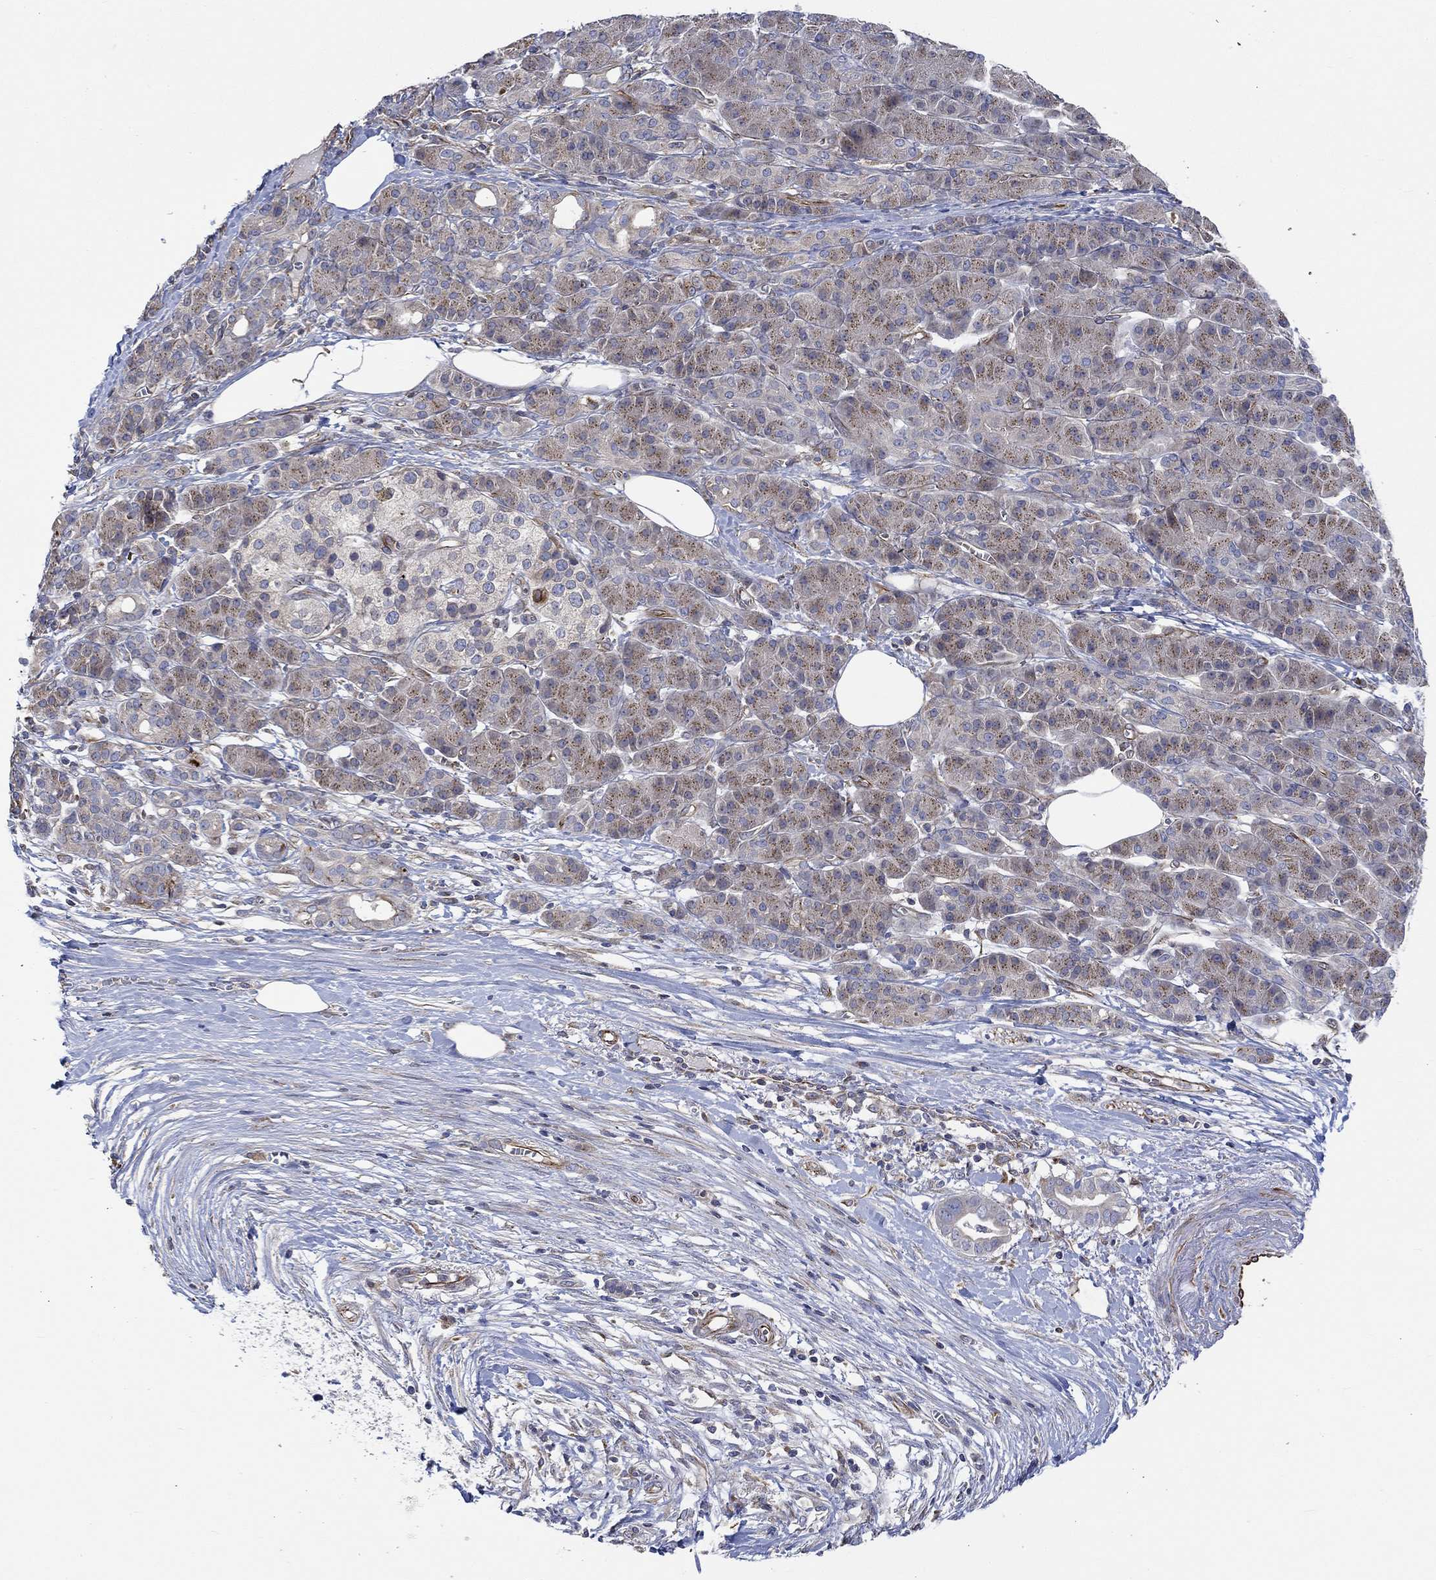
{"staining": {"intensity": "negative", "quantity": "none", "location": "none"}, "tissue": "pancreatic cancer", "cell_type": "Tumor cells", "image_type": "cancer", "snomed": [{"axis": "morphology", "description": "Adenocarcinoma, NOS"}, {"axis": "topography", "description": "Pancreas"}], "caption": "Immunohistochemical staining of human adenocarcinoma (pancreatic) reveals no significant staining in tumor cells.", "gene": "CAMK1D", "patient": {"sex": "male", "age": 61}}